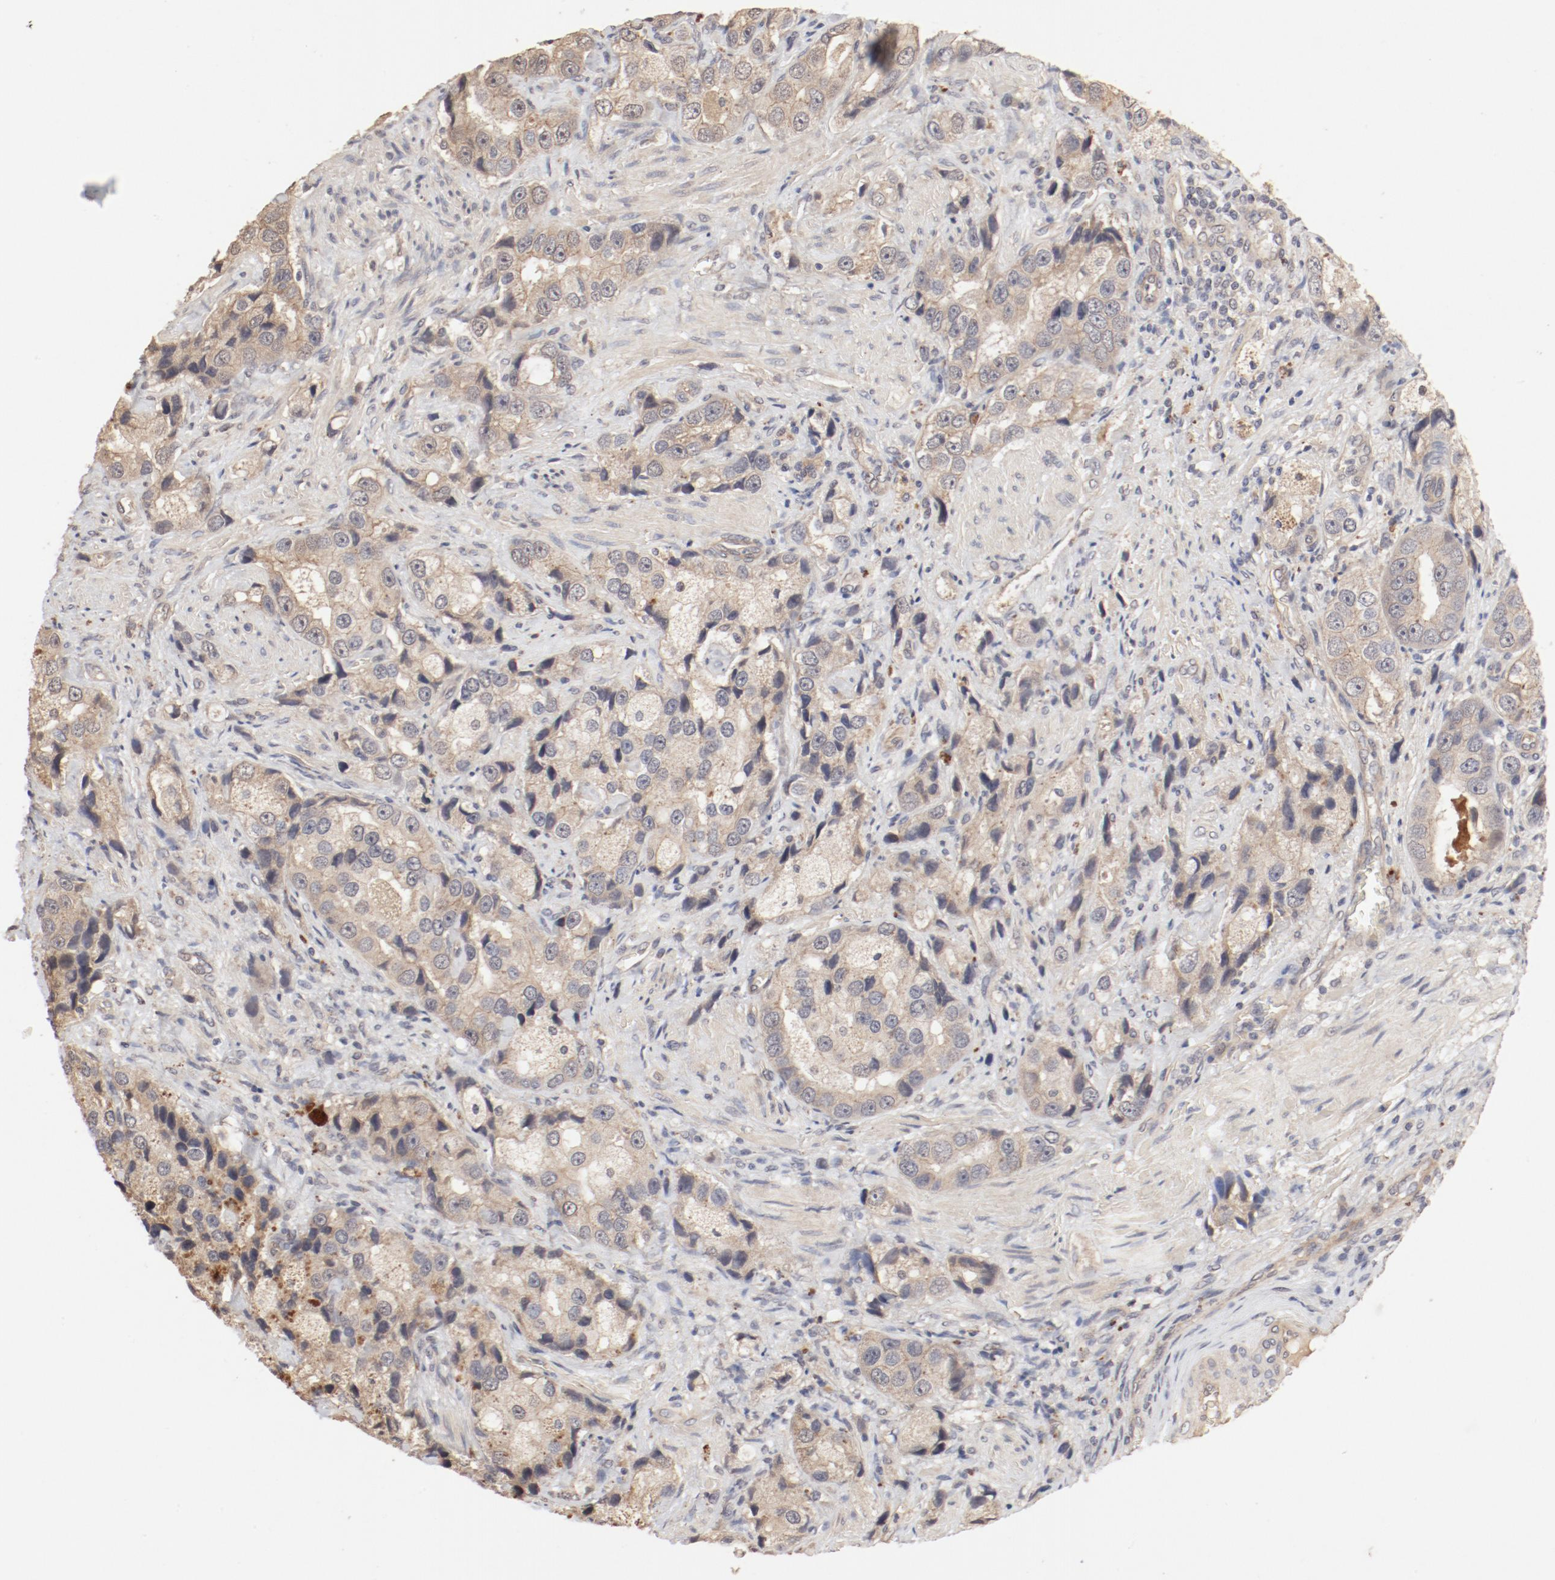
{"staining": {"intensity": "moderate", "quantity": ">75%", "location": "cytoplasmic/membranous"}, "tissue": "prostate cancer", "cell_type": "Tumor cells", "image_type": "cancer", "snomed": [{"axis": "morphology", "description": "Adenocarcinoma, High grade"}, {"axis": "topography", "description": "Prostate"}], "caption": "The micrograph shows staining of prostate cancer (adenocarcinoma (high-grade)), revealing moderate cytoplasmic/membranous protein expression (brown color) within tumor cells.", "gene": "IL3RA", "patient": {"sex": "male", "age": 63}}